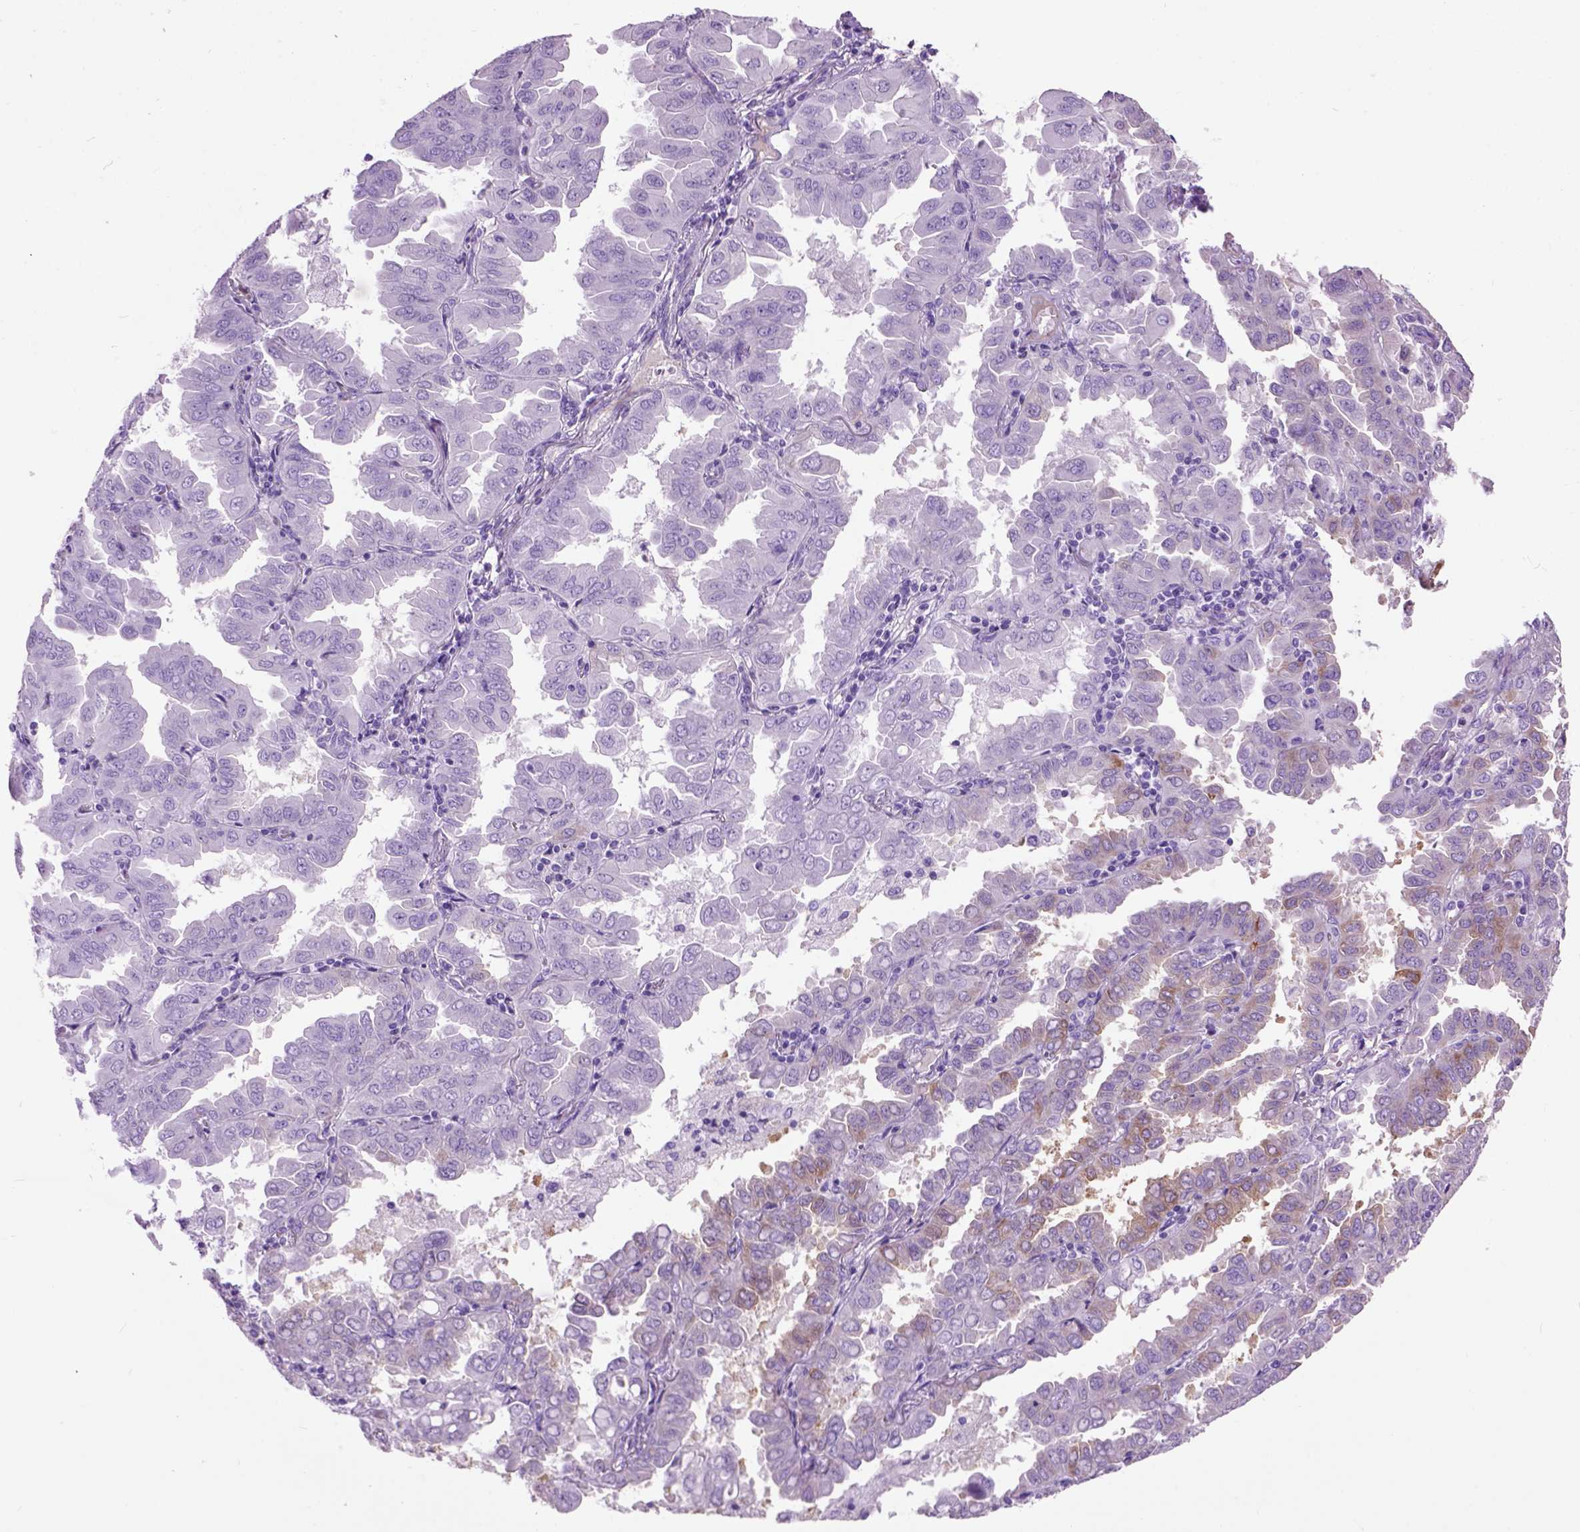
{"staining": {"intensity": "weak", "quantity": "<25%", "location": "cytoplasmic/membranous"}, "tissue": "lung cancer", "cell_type": "Tumor cells", "image_type": "cancer", "snomed": [{"axis": "morphology", "description": "Adenocarcinoma, NOS"}, {"axis": "topography", "description": "Lung"}], "caption": "An immunohistochemistry micrograph of adenocarcinoma (lung) is shown. There is no staining in tumor cells of adenocarcinoma (lung). Nuclei are stained in blue.", "gene": "MAPT", "patient": {"sex": "male", "age": 64}}